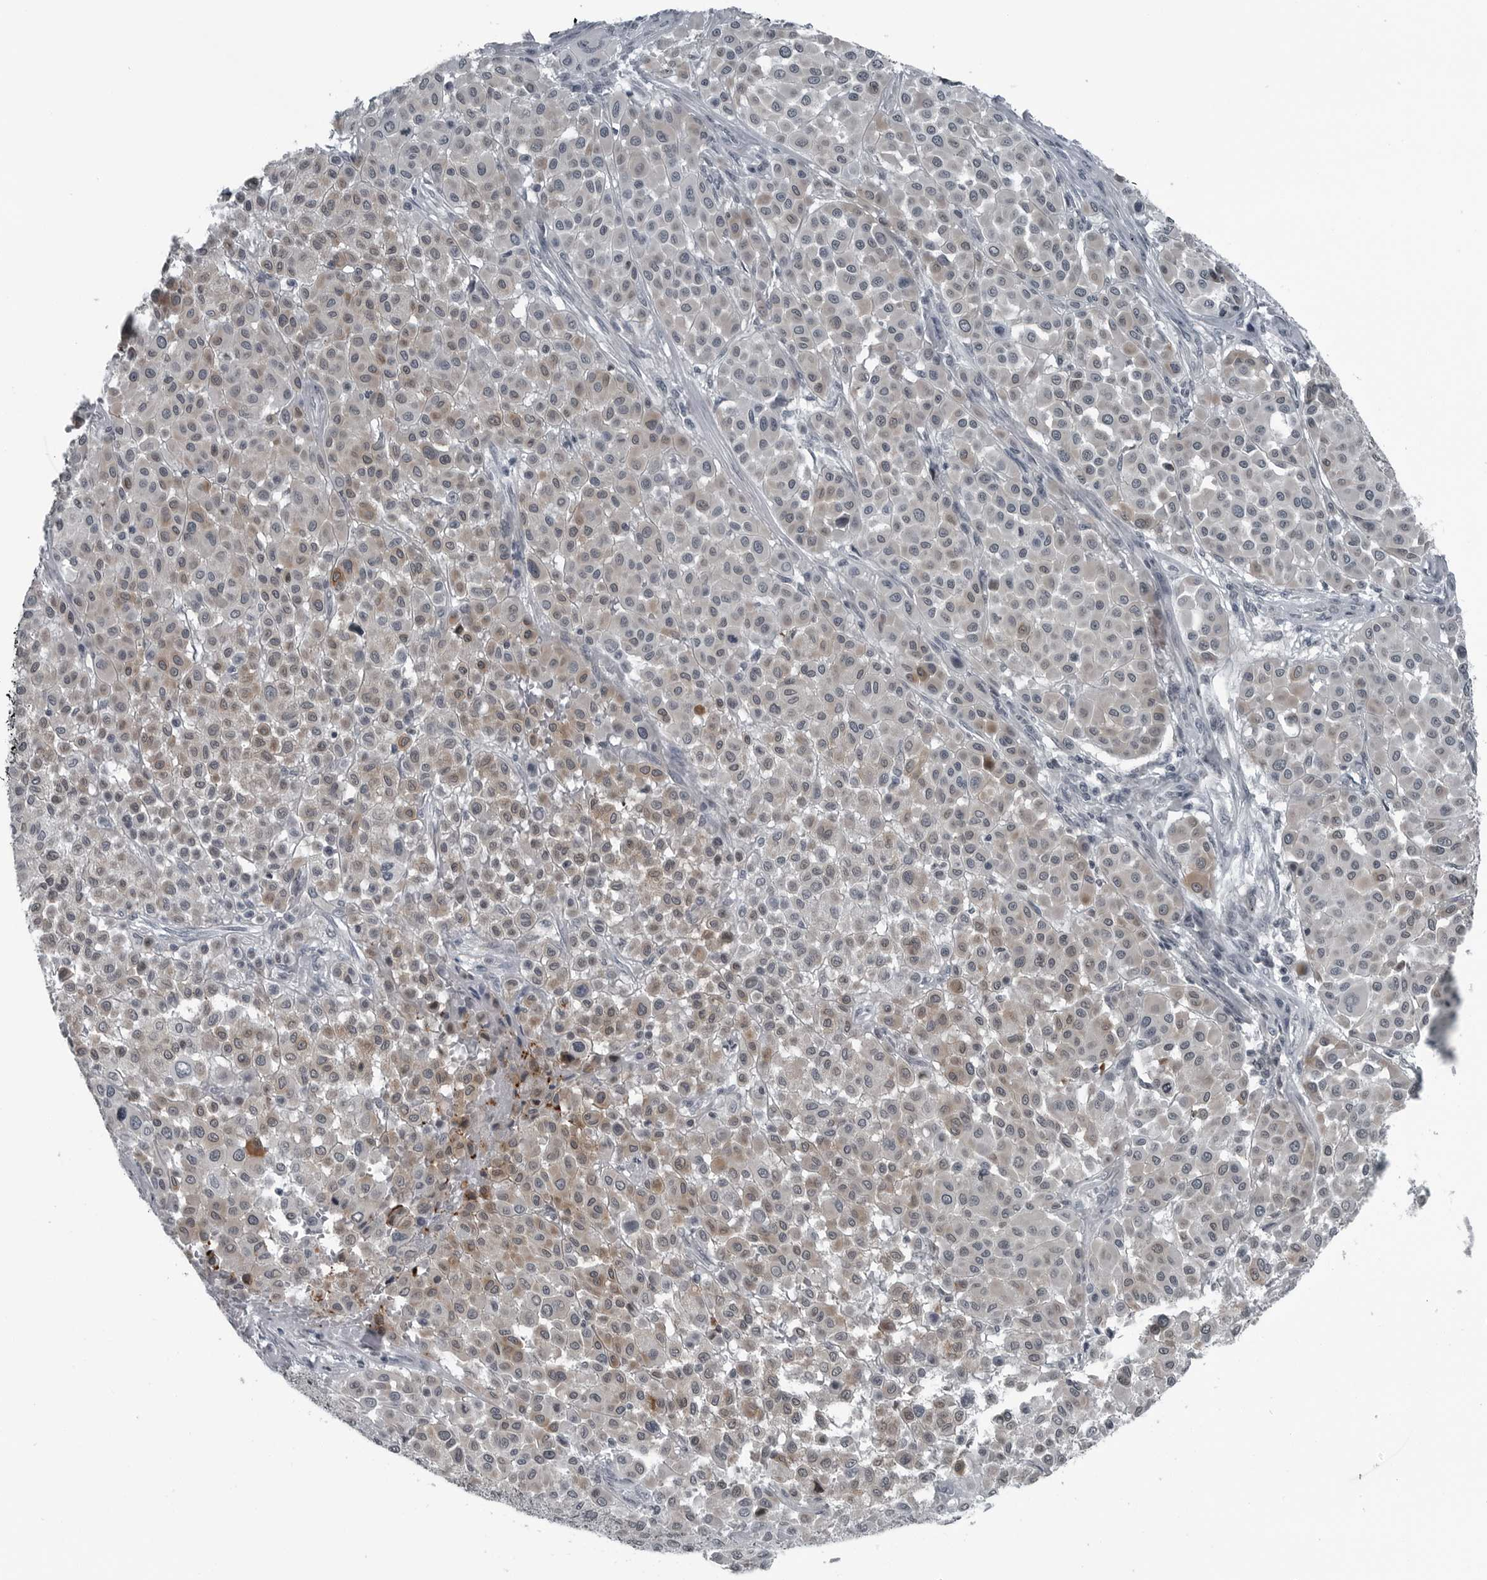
{"staining": {"intensity": "weak", "quantity": "25%-75%", "location": "cytoplasmic/membranous"}, "tissue": "melanoma", "cell_type": "Tumor cells", "image_type": "cancer", "snomed": [{"axis": "morphology", "description": "Malignant melanoma, Metastatic site"}, {"axis": "topography", "description": "Soft tissue"}], "caption": "Protein positivity by IHC demonstrates weak cytoplasmic/membranous expression in about 25%-75% of tumor cells in malignant melanoma (metastatic site). (Brightfield microscopy of DAB IHC at high magnification).", "gene": "DNAAF11", "patient": {"sex": "male", "age": 41}}